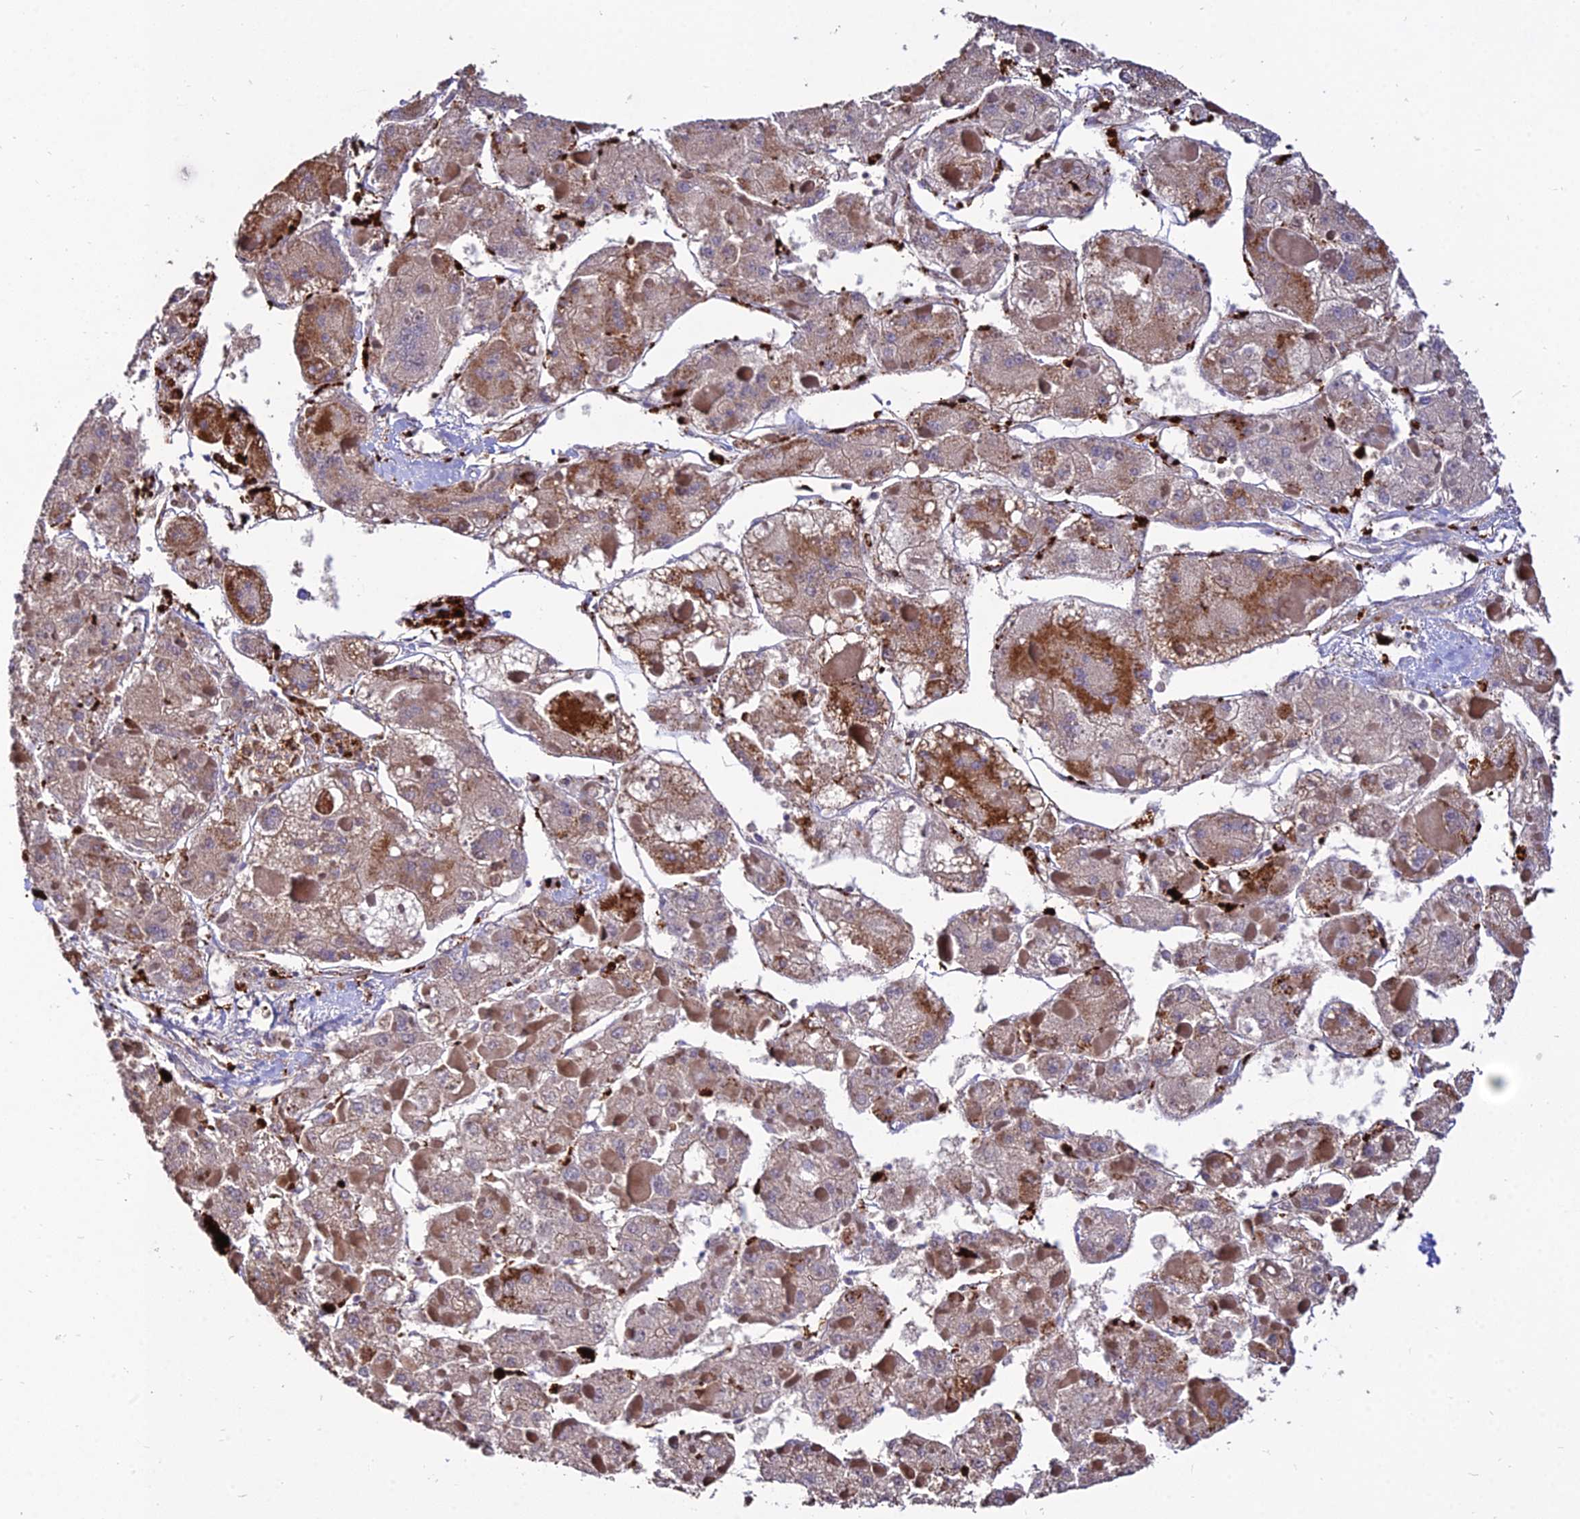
{"staining": {"intensity": "moderate", "quantity": ">75%", "location": "cytoplasmic/membranous"}, "tissue": "liver cancer", "cell_type": "Tumor cells", "image_type": "cancer", "snomed": [{"axis": "morphology", "description": "Carcinoma, Hepatocellular, NOS"}, {"axis": "topography", "description": "Liver"}], "caption": "Moderate cytoplasmic/membranous protein positivity is seen in approximately >75% of tumor cells in liver cancer (hepatocellular carcinoma).", "gene": "PNLIPRP3", "patient": {"sex": "female", "age": 73}}